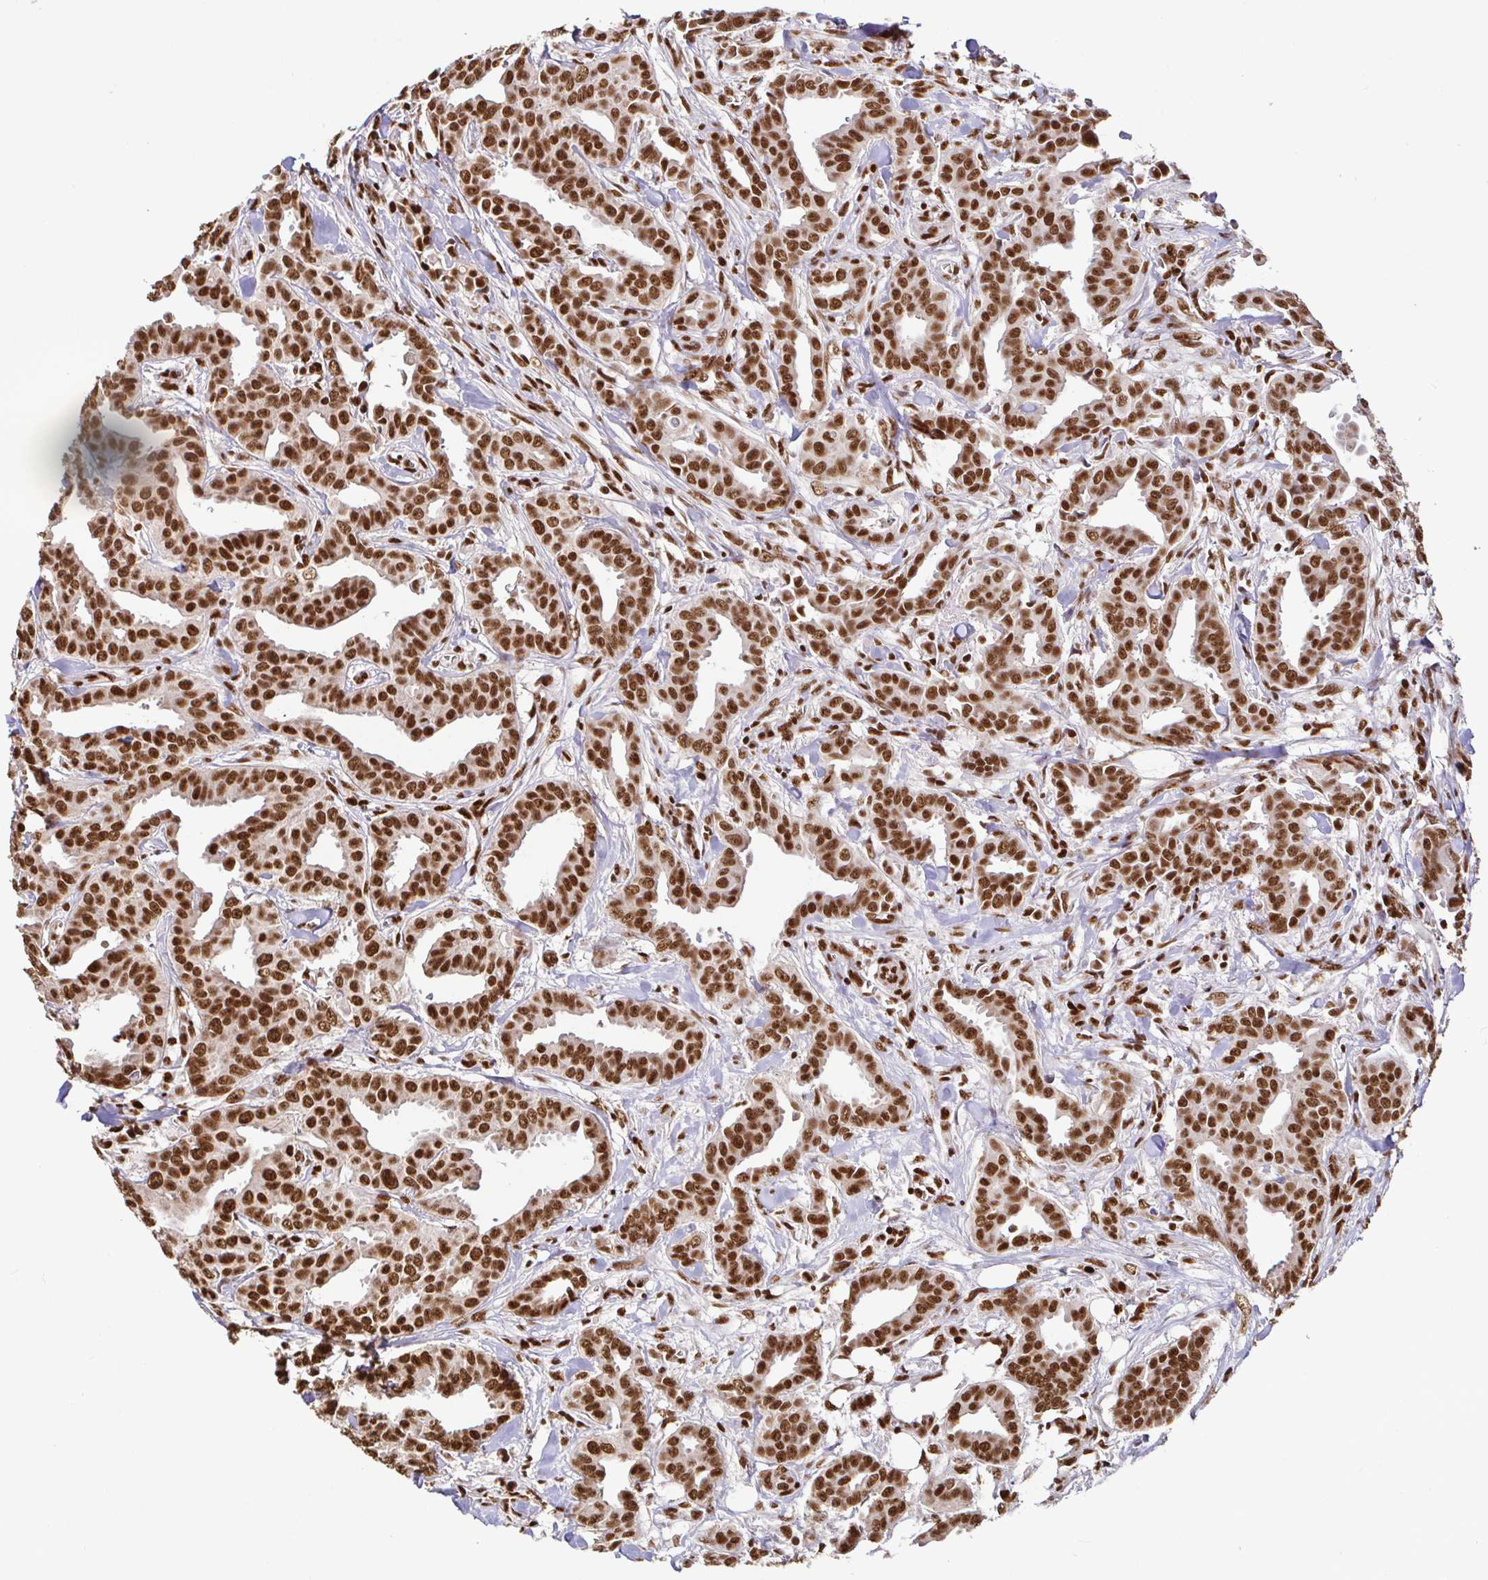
{"staining": {"intensity": "strong", "quantity": ">75%", "location": "nuclear"}, "tissue": "breast cancer", "cell_type": "Tumor cells", "image_type": "cancer", "snomed": [{"axis": "morphology", "description": "Duct carcinoma"}, {"axis": "topography", "description": "Breast"}], "caption": "An image of breast cancer stained for a protein displays strong nuclear brown staining in tumor cells. (Brightfield microscopy of DAB IHC at high magnification).", "gene": "SP3", "patient": {"sex": "female", "age": 45}}